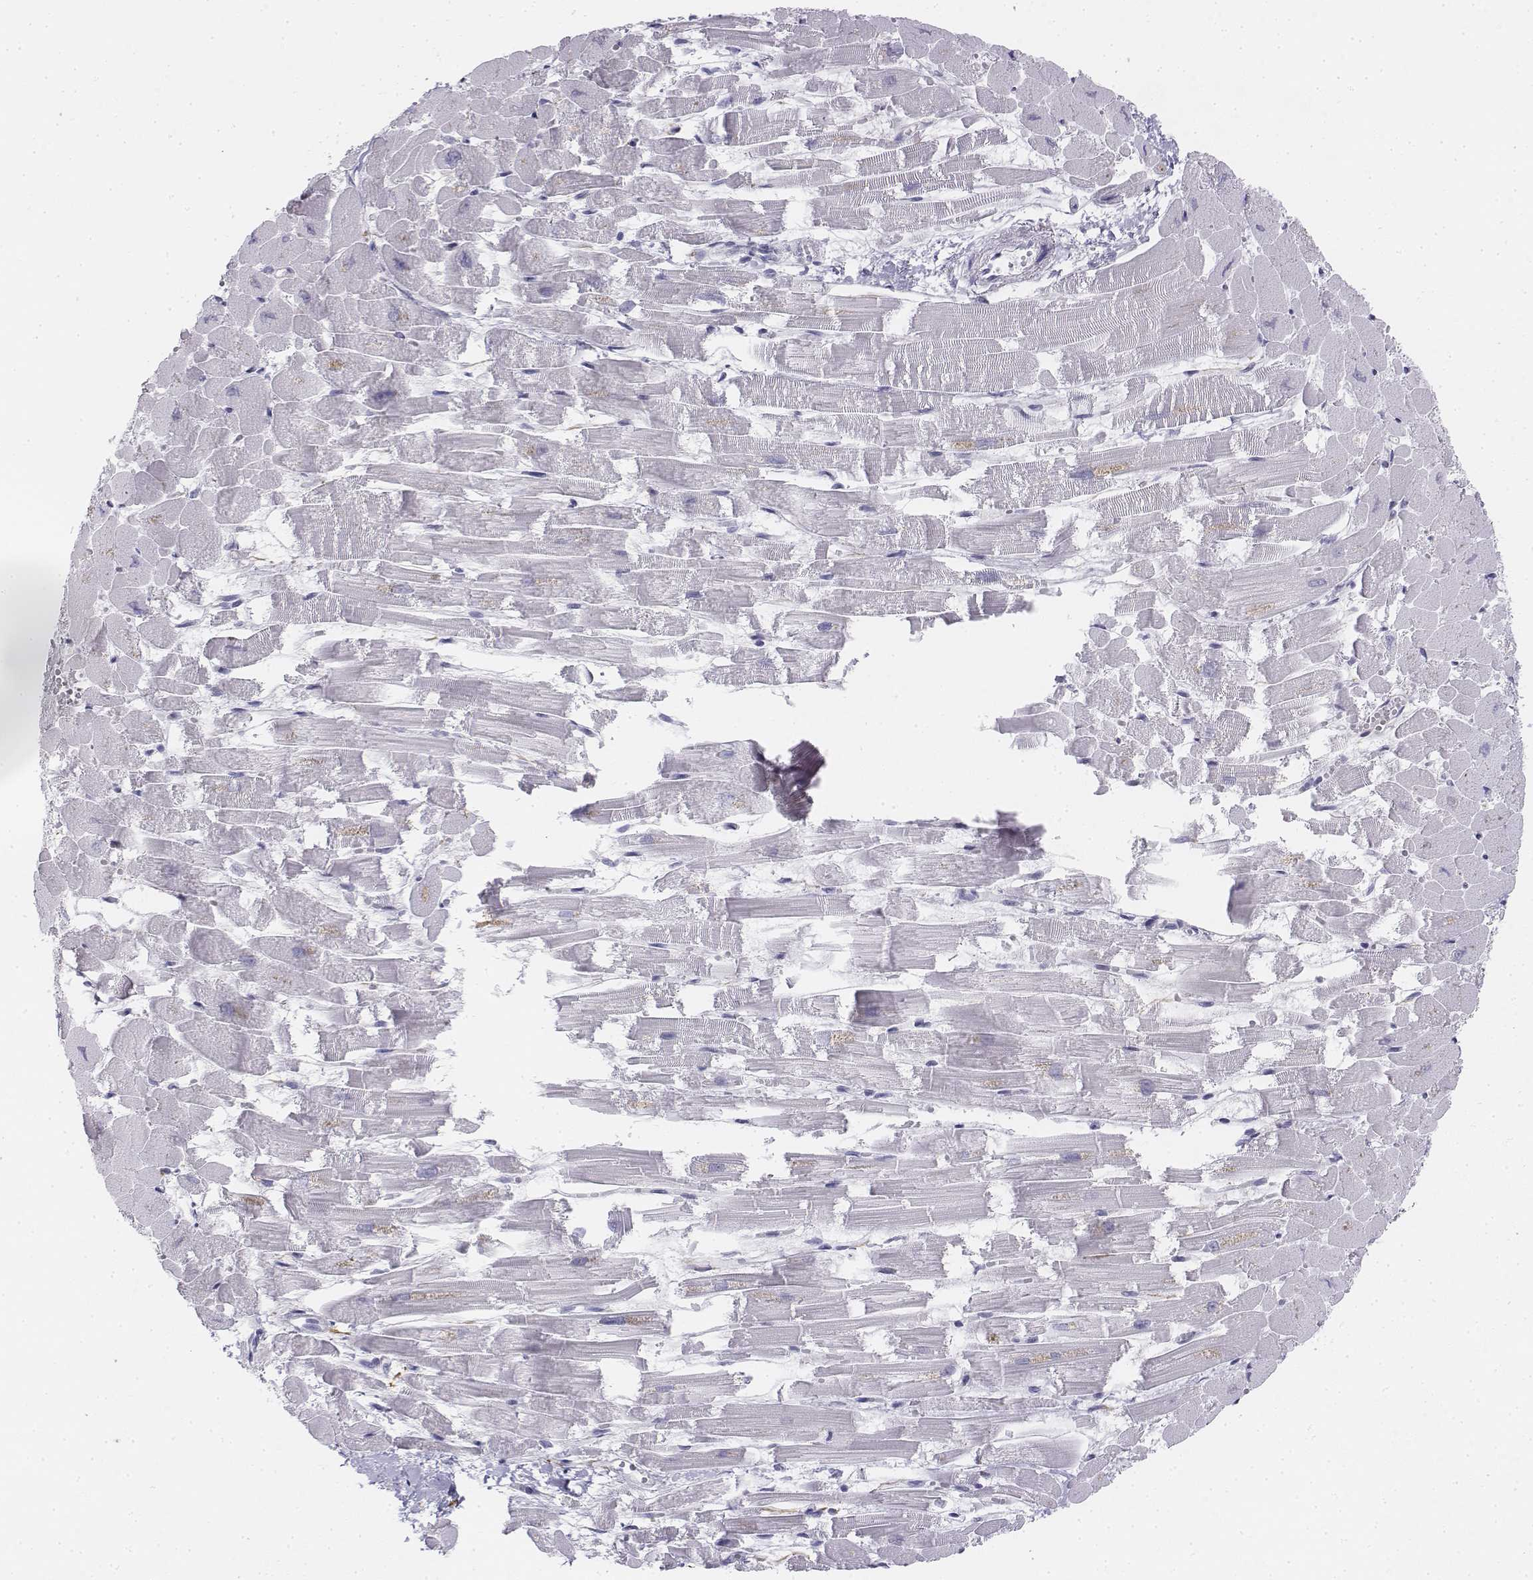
{"staining": {"intensity": "negative", "quantity": "none", "location": "none"}, "tissue": "heart muscle", "cell_type": "Cardiomyocytes", "image_type": "normal", "snomed": [{"axis": "morphology", "description": "Normal tissue, NOS"}, {"axis": "topography", "description": "Heart"}], "caption": "IHC histopathology image of normal human heart muscle stained for a protein (brown), which shows no staining in cardiomyocytes.", "gene": "TH", "patient": {"sex": "female", "age": 52}}